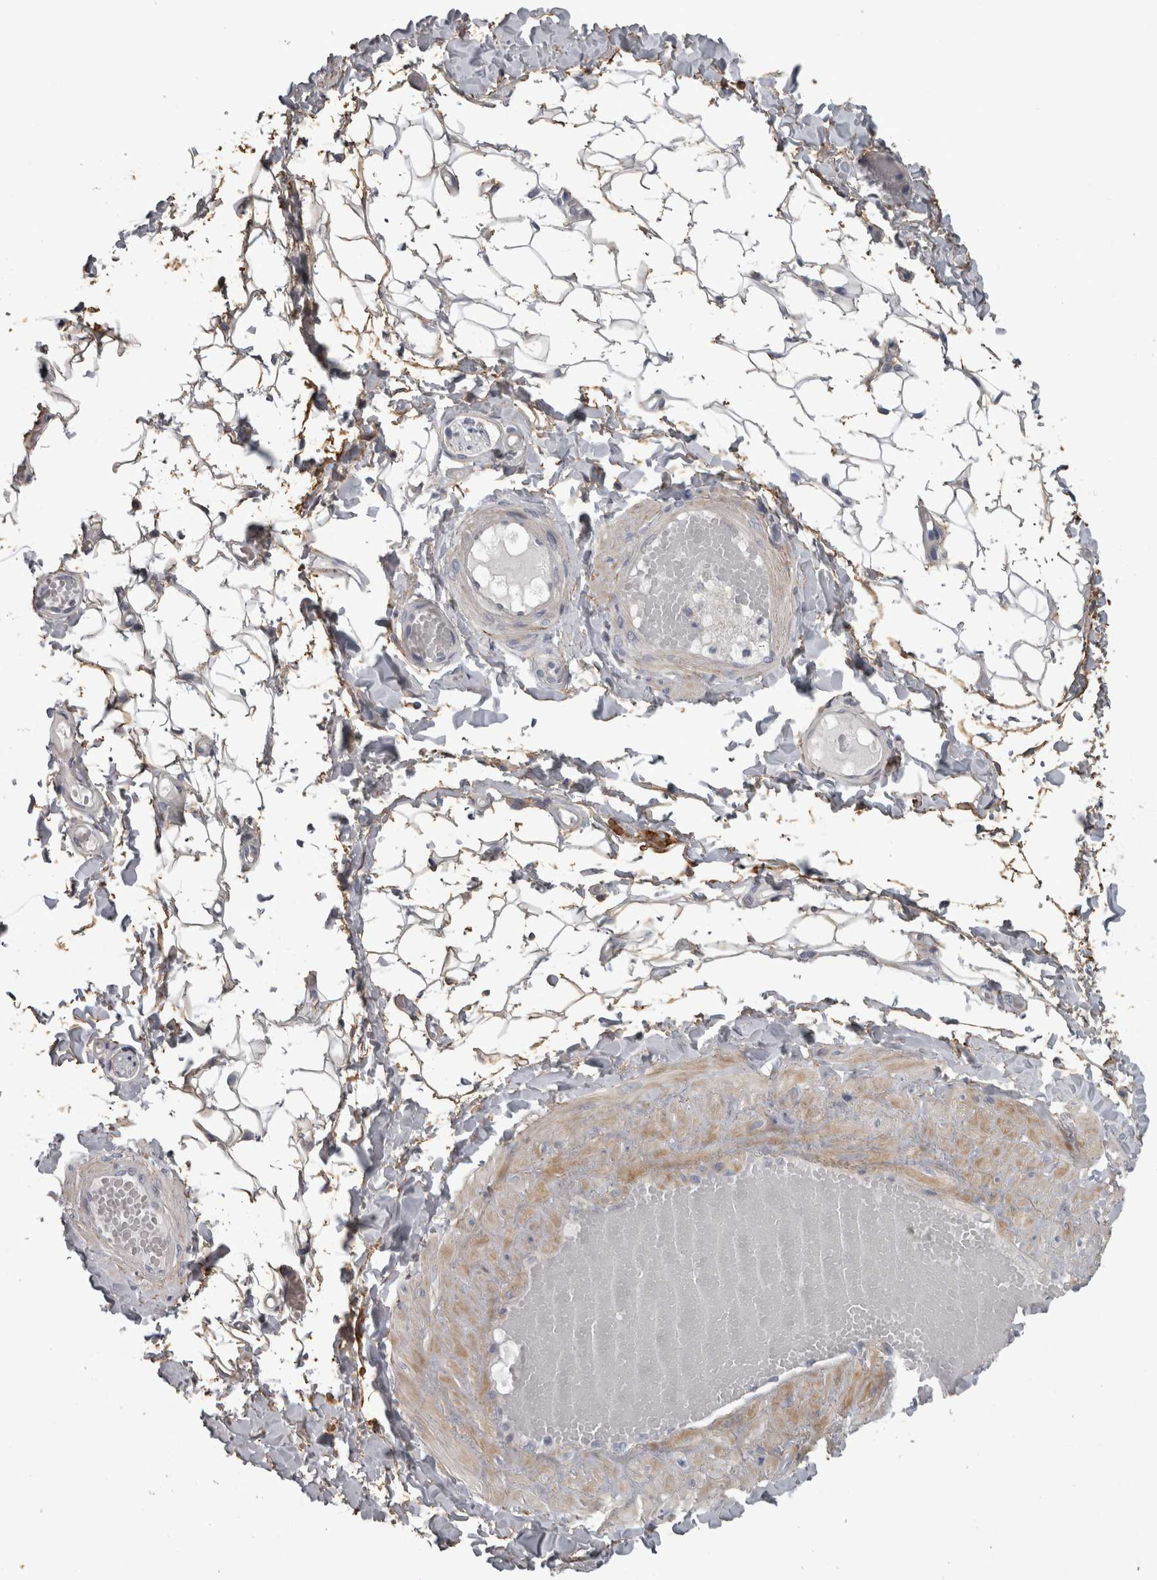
{"staining": {"intensity": "weak", "quantity": "25%-75%", "location": "cytoplasmic/membranous"}, "tissue": "adipose tissue", "cell_type": "Adipocytes", "image_type": "normal", "snomed": [{"axis": "morphology", "description": "Normal tissue, NOS"}, {"axis": "topography", "description": "Adipose tissue"}, {"axis": "topography", "description": "Vascular tissue"}, {"axis": "topography", "description": "Peripheral nerve tissue"}], "caption": "Benign adipose tissue shows weak cytoplasmic/membranous positivity in approximately 25%-75% of adipocytes.", "gene": "EFEMP2", "patient": {"sex": "male", "age": 25}}